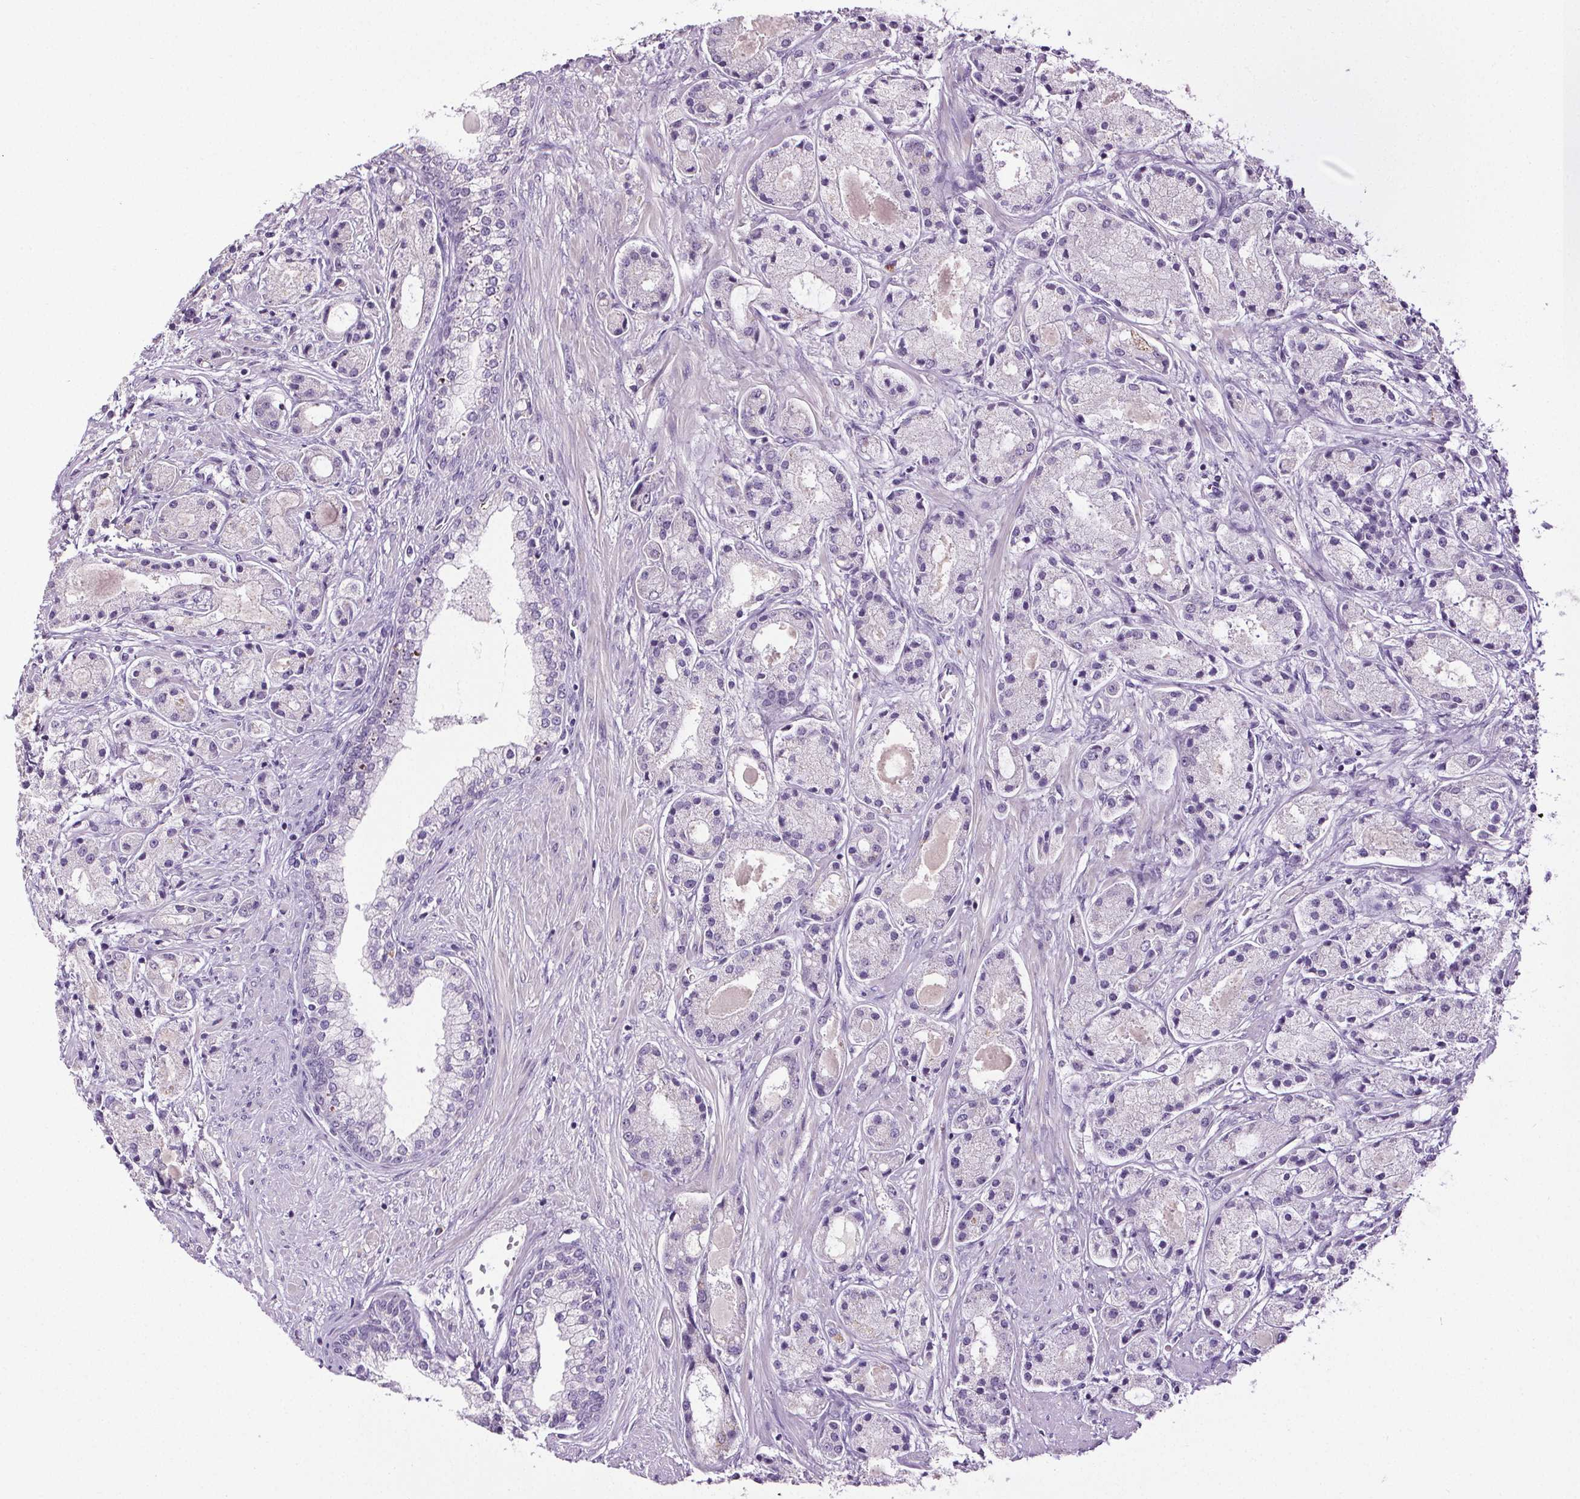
{"staining": {"intensity": "negative", "quantity": "none", "location": "none"}, "tissue": "prostate cancer", "cell_type": "Tumor cells", "image_type": "cancer", "snomed": [{"axis": "morphology", "description": "Adenocarcinoma, High grade"}, {"axis": "topography", "description": "Prostate"}], "caption": "Human high-grade adenocarcinoma (prostate) stained for a protein using immunohistochemistry (IHC) shows no positivity in tumor cells.", "gene": "GPIHBP1", "patient": {"sex": "male", "age": 67}}